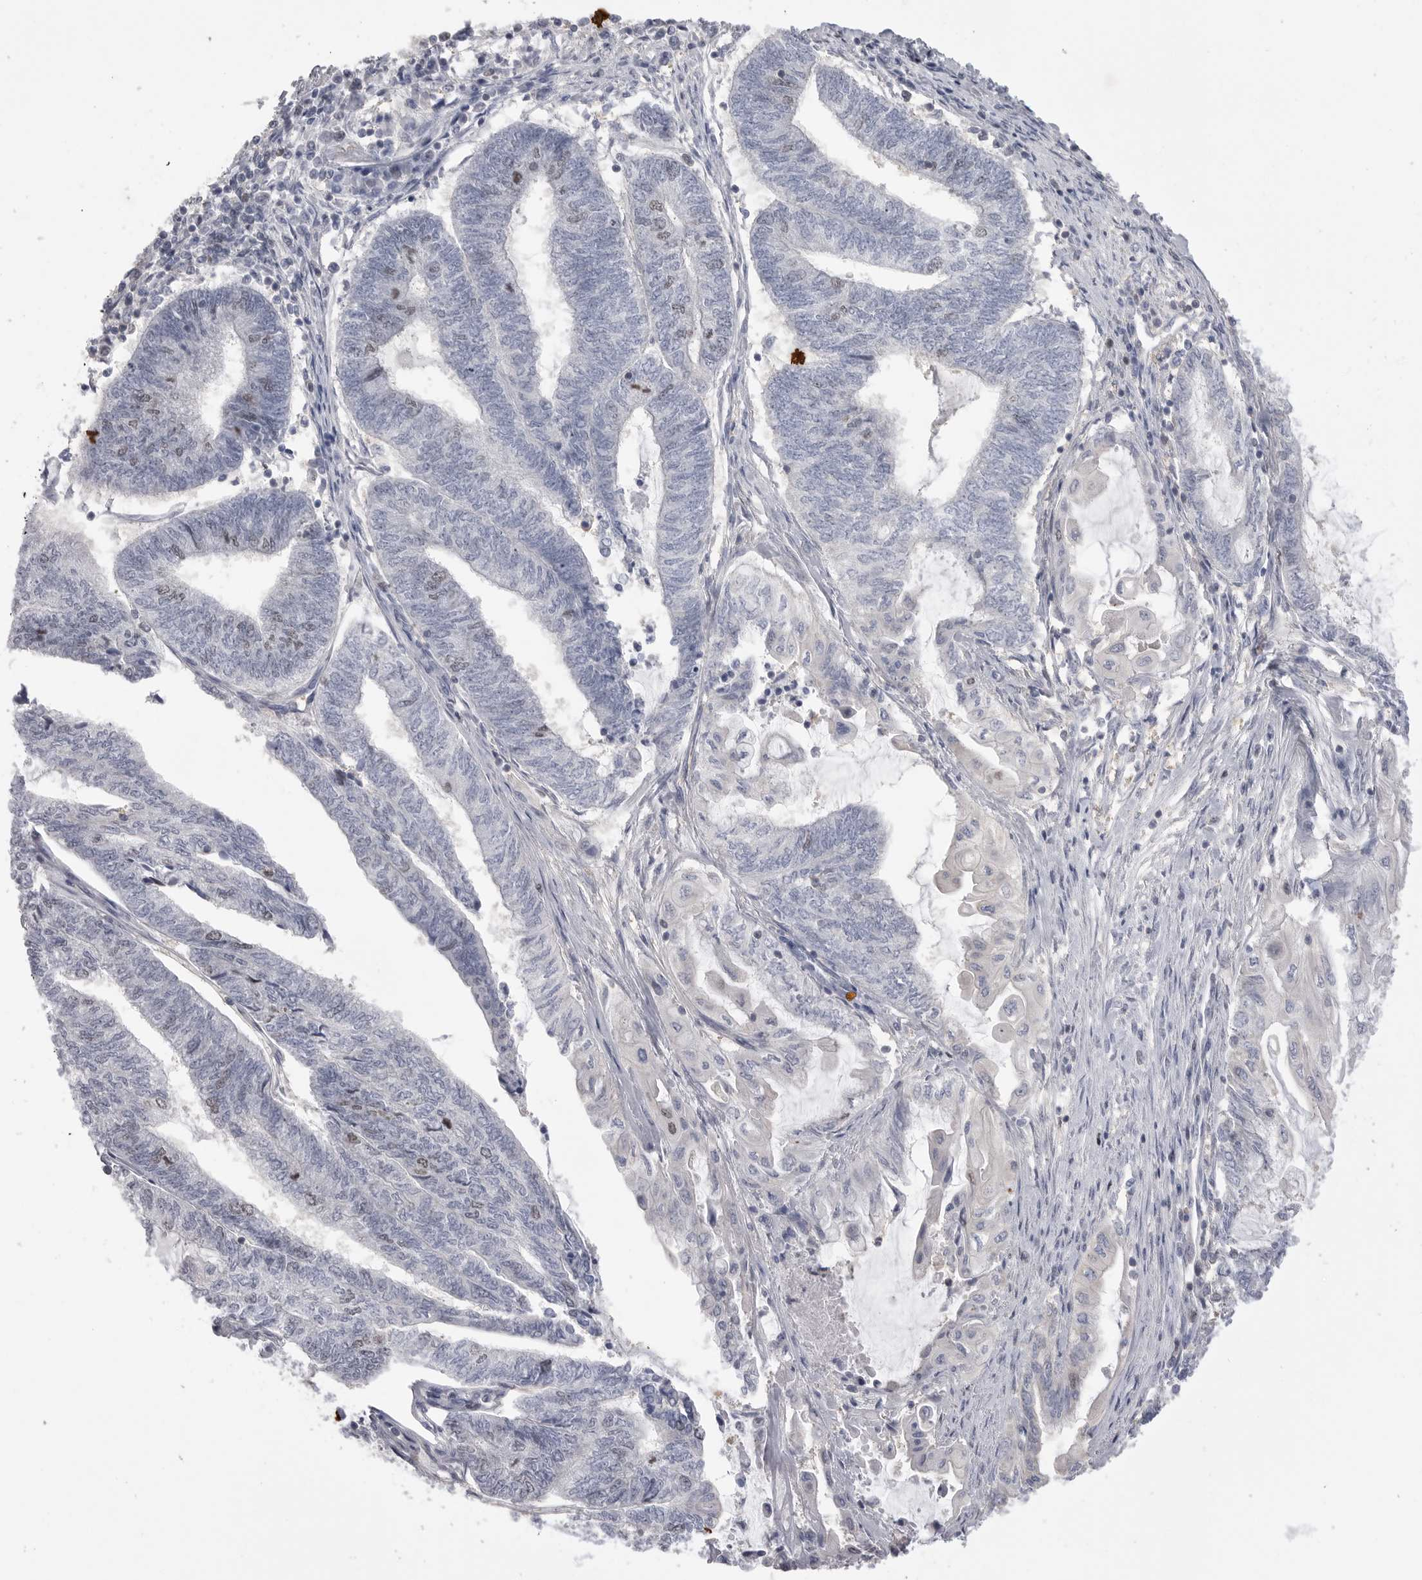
{"staining": {"intensity": "negative", "quantity": "none", "location": "none"}, "tissue": "endometrial cancer", "cell_type": "Tumor cells", "image_type": "cancer", "snomed": [{"axis": "morphology", "description": "Adenocarcinoma, NOS"}, {"axis": "topography", "description": "Uterus"}, {"axis": "topography", "description": "Endometrium"}], "caption": "Tumor cells show no significant positivity in endometrial cancer.", "gene": "TOP2A", "patient": {"sex": "female", "age": 70}}